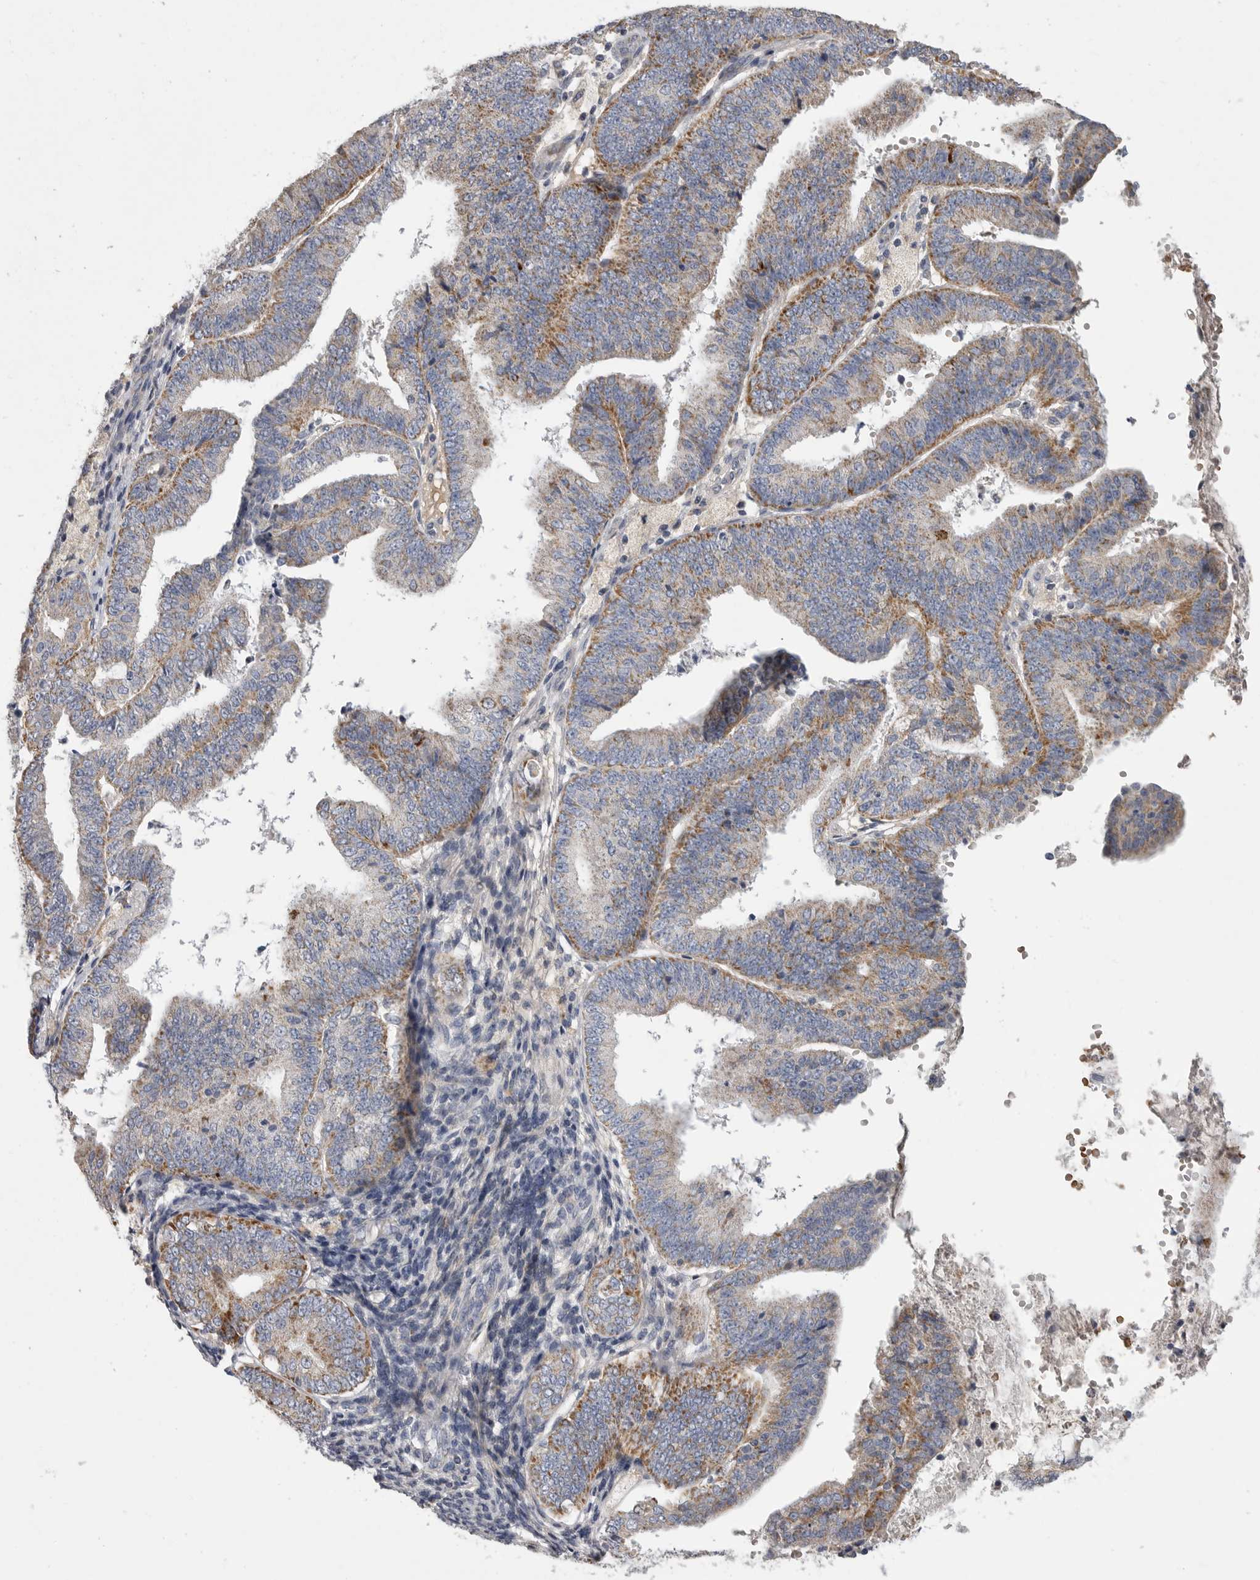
{"staining": {"intensity": "moderate", "quantity": ">75%", "location": "cytoplasmic/membranous"}, "tissue": "endometrial cancer", "cell_type": "Tumor cells", "image_type": "cancer", "snomed": [{"axis": "morphology", "description": "Adenocarcinoma, NOS"}, {"axis": "topography", "description": "Endometrium"}], "caption": "A histopathology image showing moderate cytoplasmic/membranous expression in about >75% of tumor cells in endometrial cancer, as visualized by brown immunohistochemical staining.", "gene": "SDC3", "patient": {"sex": "female", "age": 63}}